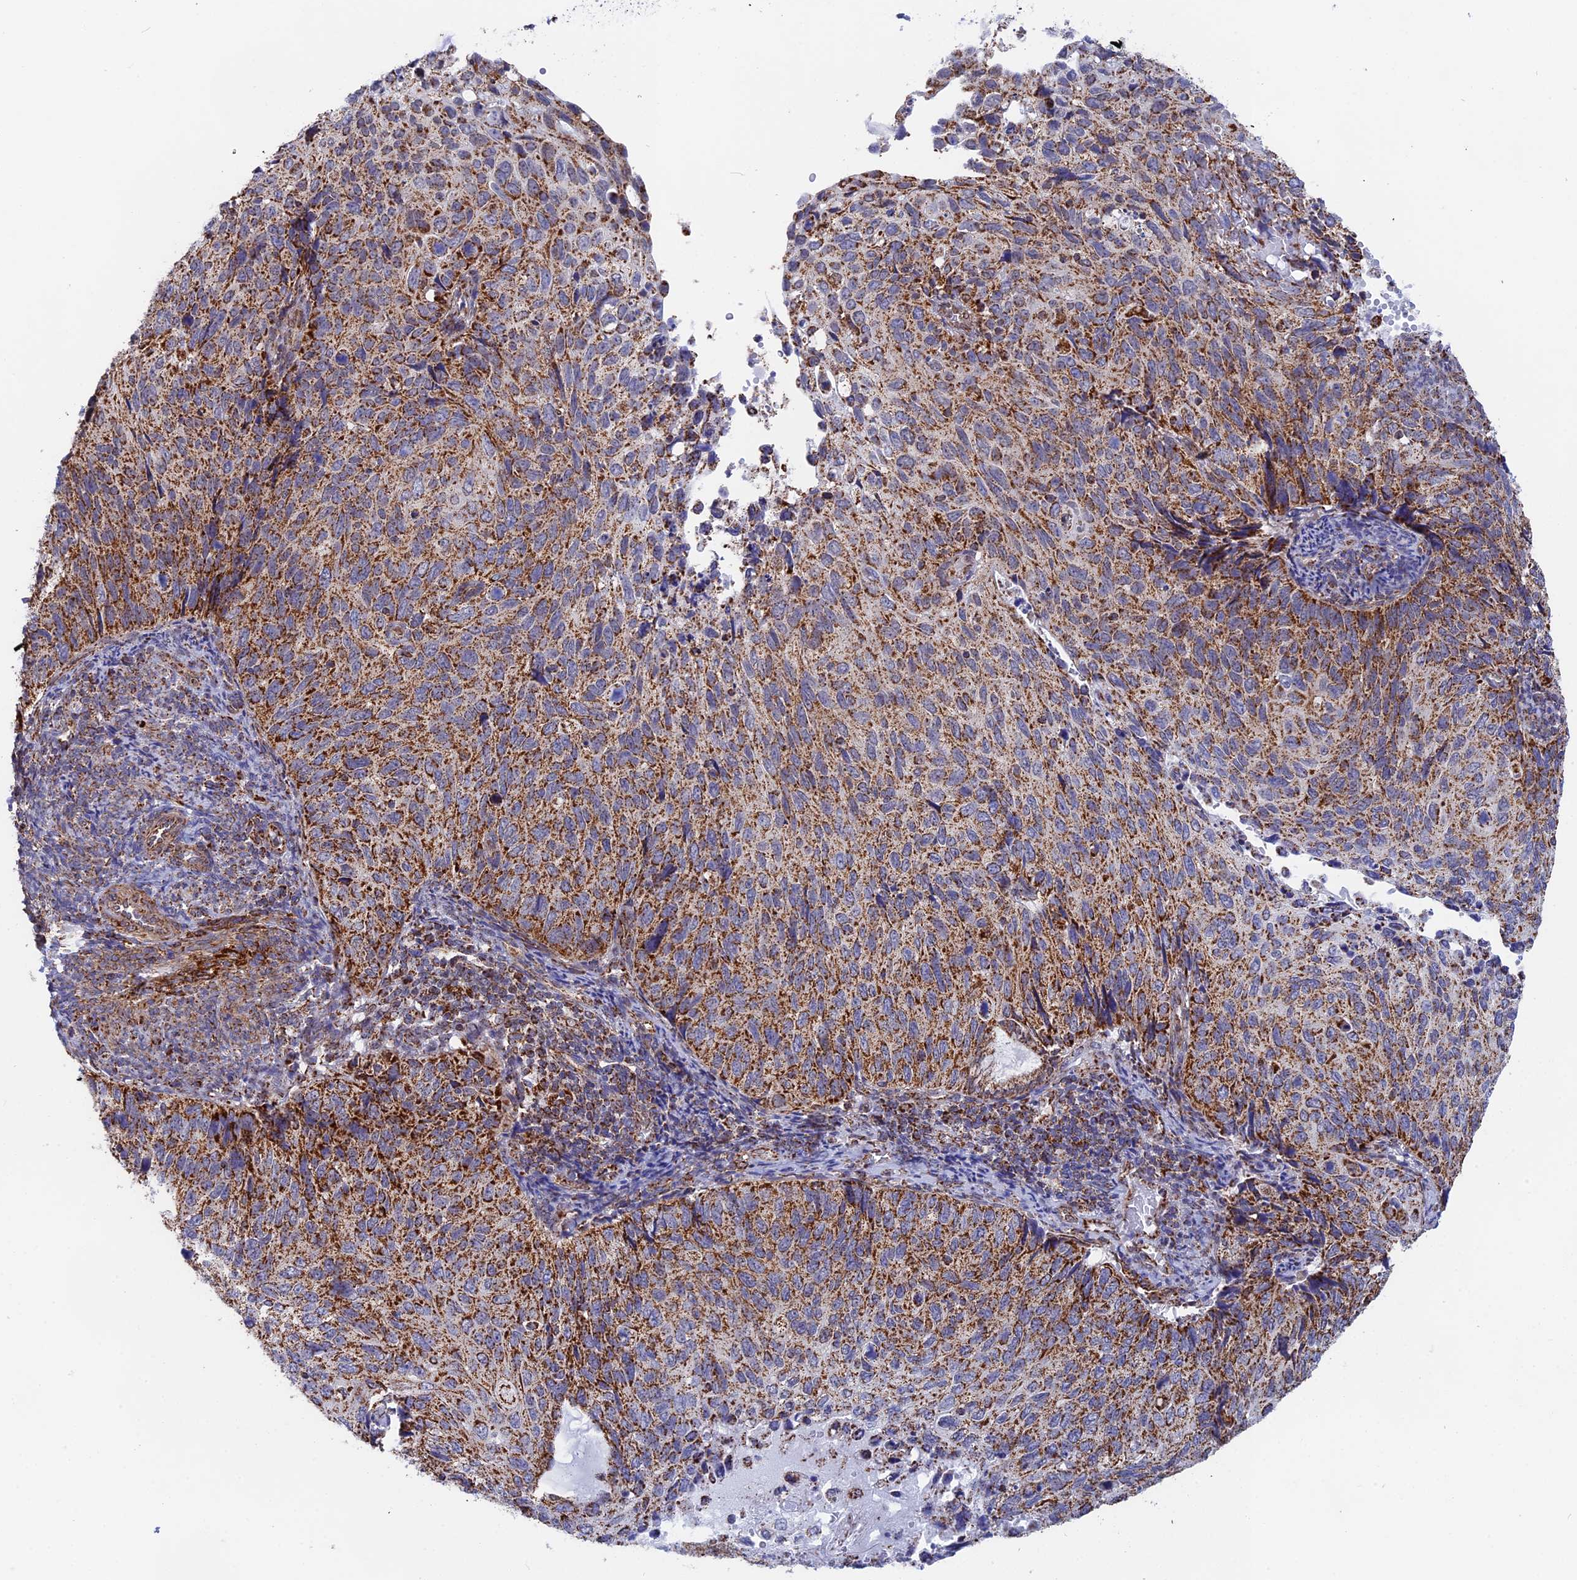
{"staining": {"intensity": "strong", "quantity": ">75%", "location": "cytoplasmic/membranous"}, "tissue": "cervical cancer", "cell_type": "Tumor cells", "image_type": "cancer", "snomed": [{"axis": "morphology", "description": "Squamous cell carcinoma, NOS"}, {"axis": "topography", "description": "Cervix"}], "caption": "Immunohistochemical staining of cervical cancer (squamous cell carcinoma) exhibits high levels of strong cytoplasmic/membranous protein expression in approximately >75% of tumor cells.", "gene": "CDC16", "patient": {"sex": "female", "age": 70}}